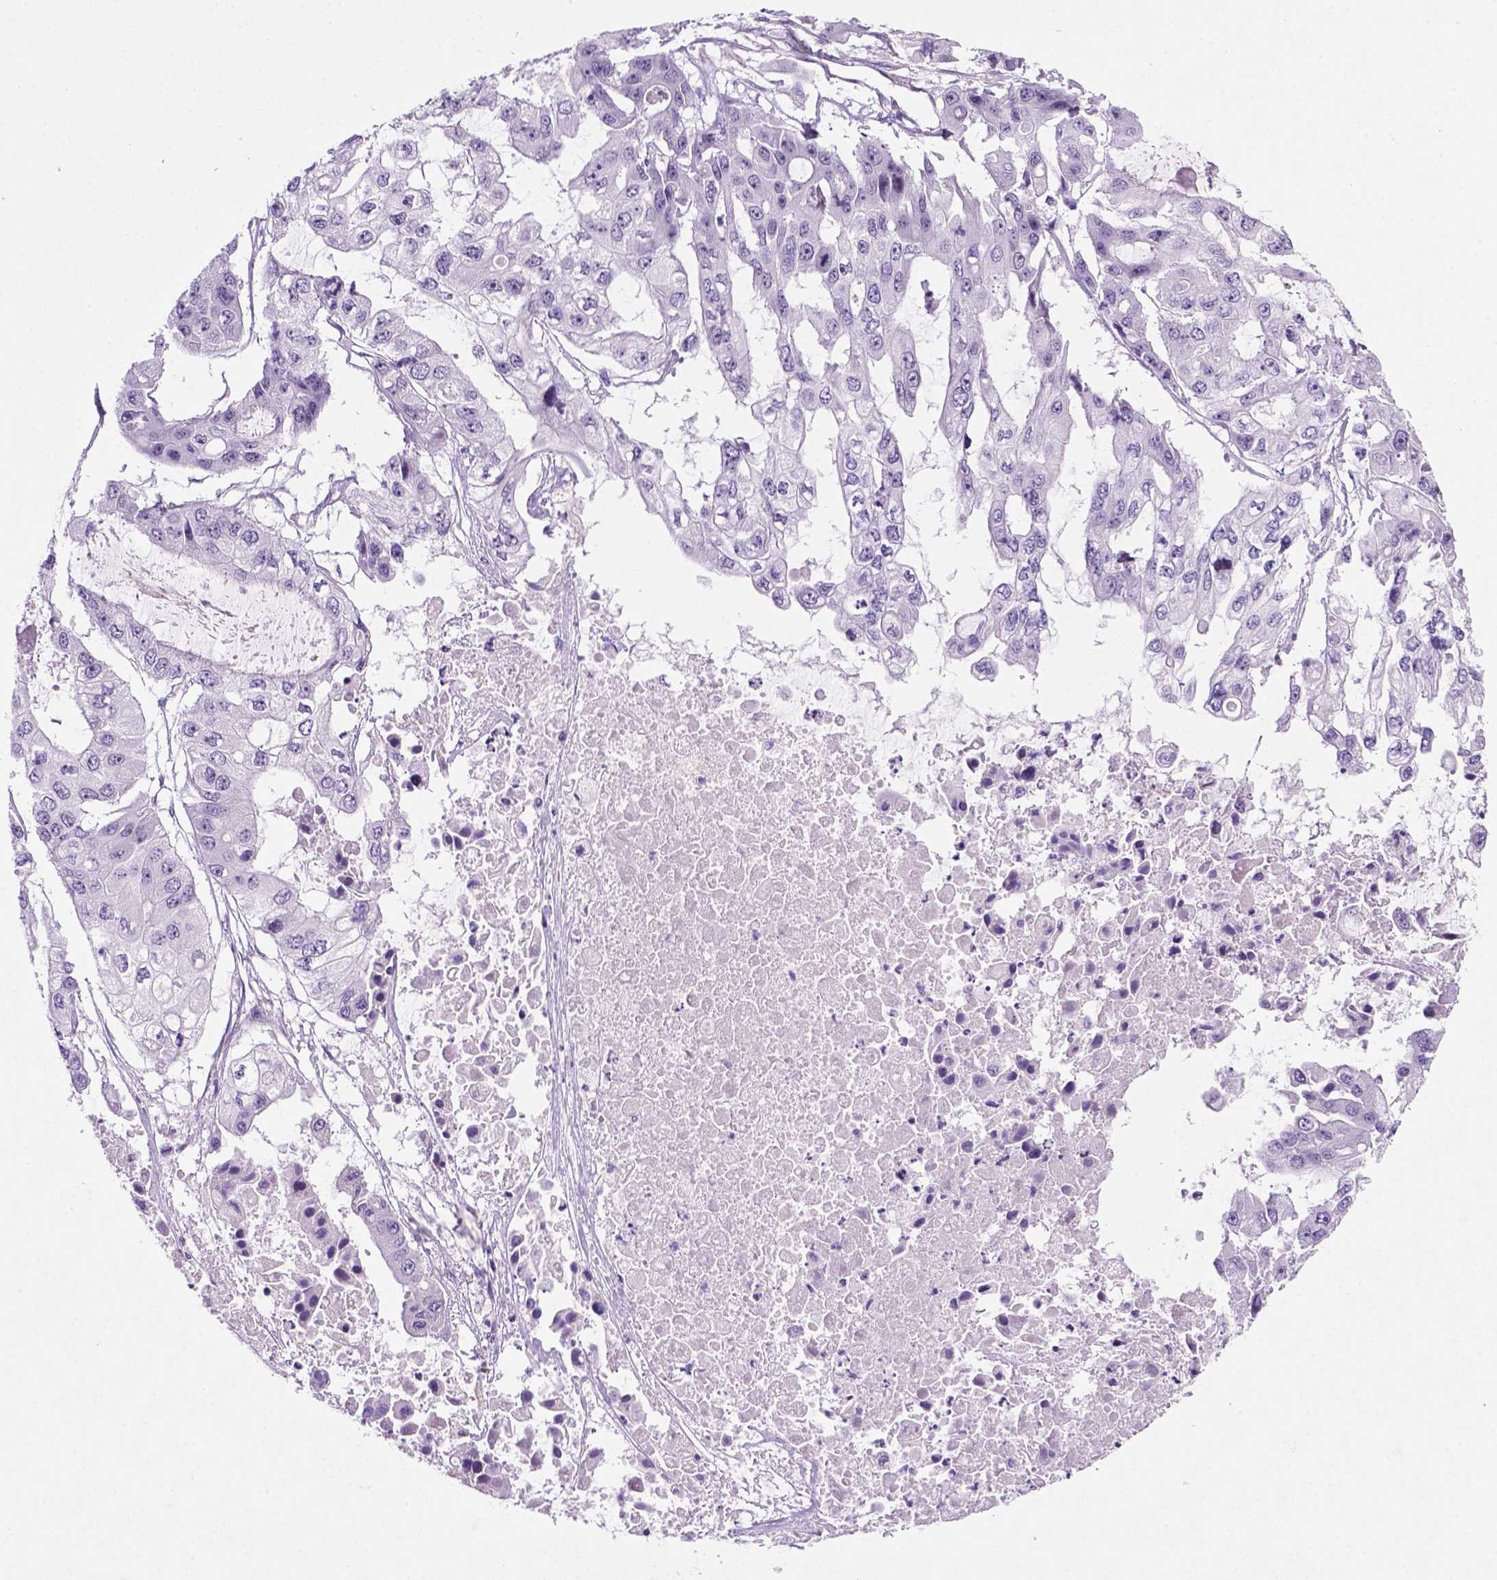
{"staining": {"intensity": "negative", "quantity": "none", "location": "none"}, "tissue": "ovarian cancer", "cell_type": "Tumor cells", "image_type": "cancer", "snomed": [{"axis": "morphology", "description": "Cystadenocarcinoma, serous, NOS"}, {"axis": "topography", "description": "Ovary"}], "caption": "Tumor cells show no significant expression in ovarian cancer.", "gene": "C18orf21", "patient": {"sex": "female", "age": 56}}